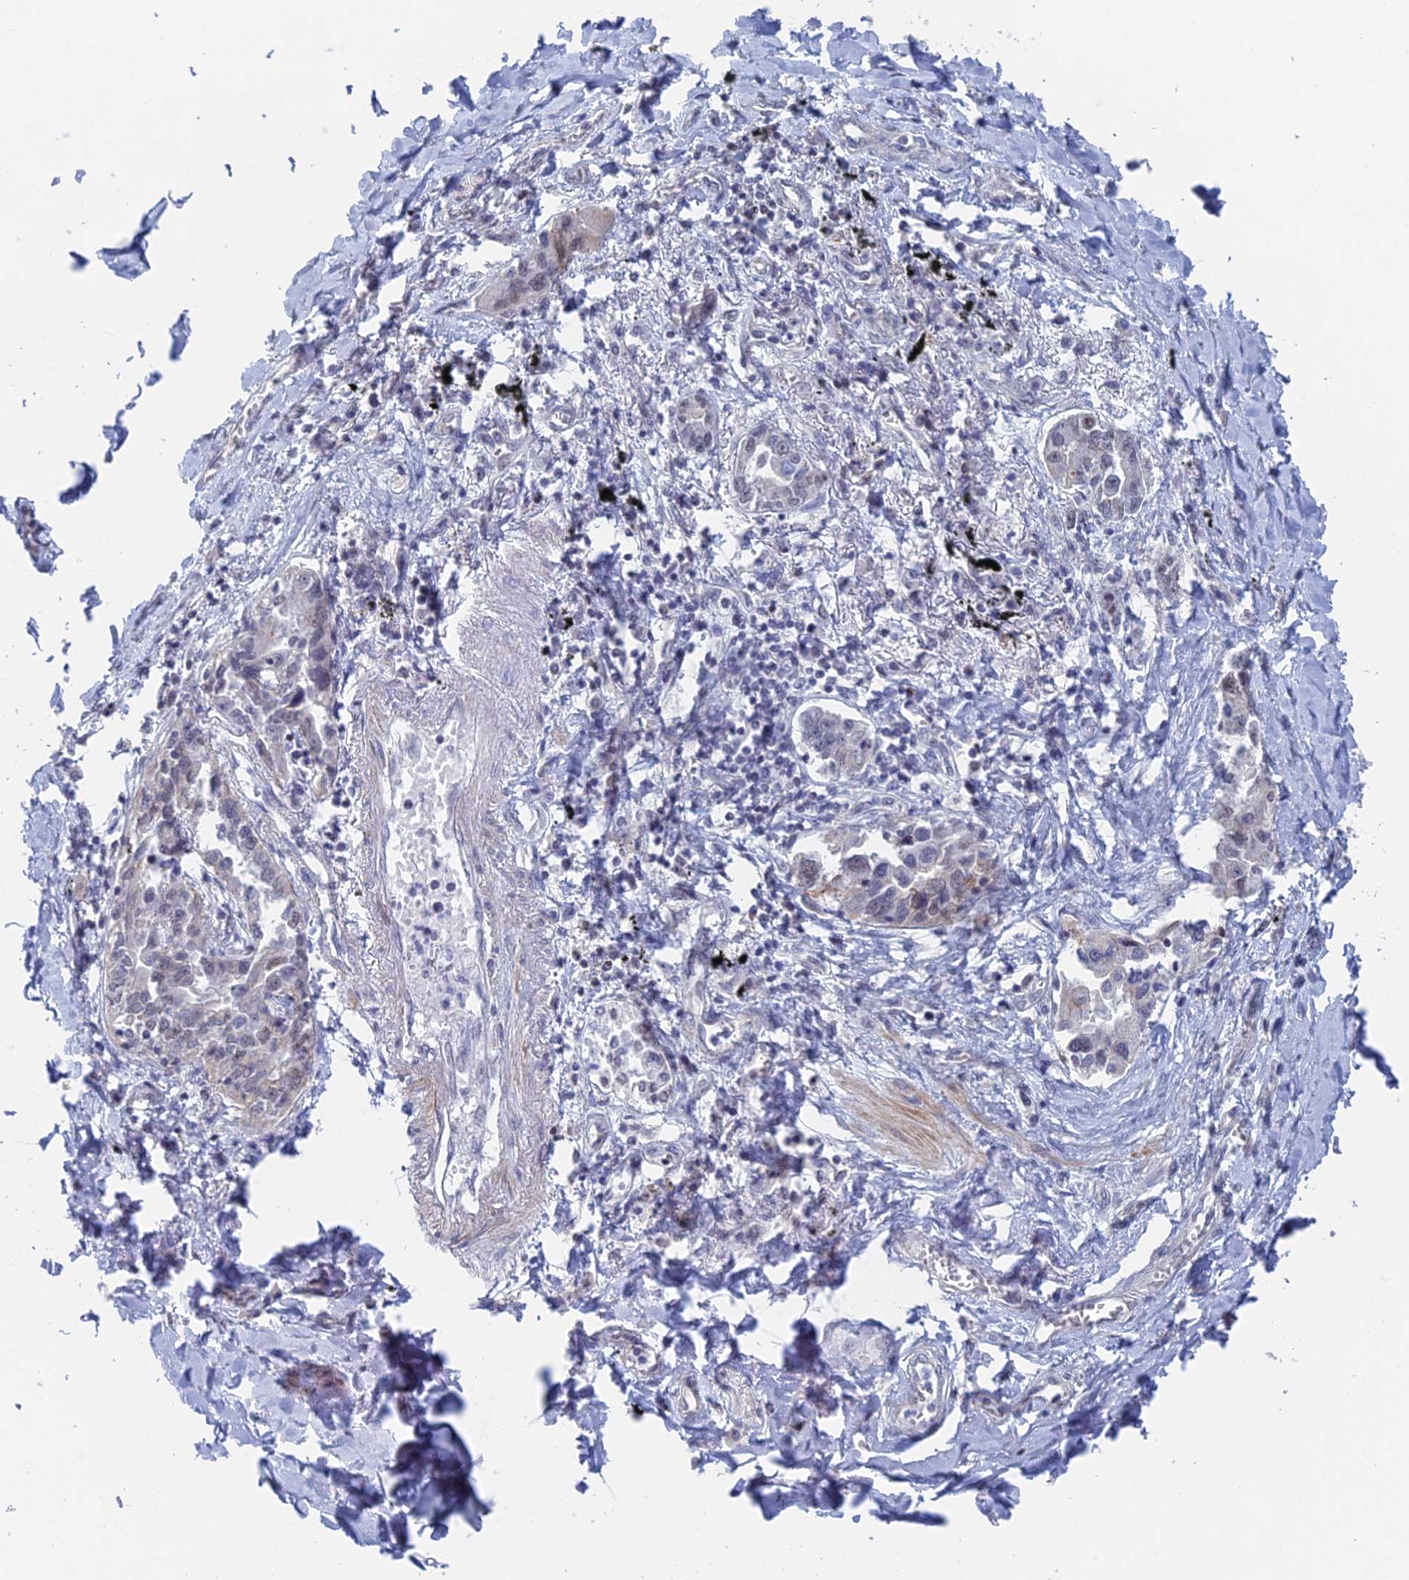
{"staining": {"intensity": "negative", "quantity": "none", "location": "none"}, "tissue": "lung cancer", "cell_type": "Tumor cells", "image_type": "cancer", "snomed": [{"axis": "morphology", "description": "Adenocarcinoma, NOS"}, {"axis": "topography", "description": "Lung"}], "caption": "The immunohistochemistry micrograph has no significant expression in tumor cells of lung cancer tissue.", "gene": "GMNC", "patient": {"sex": "male", "age": 67}}